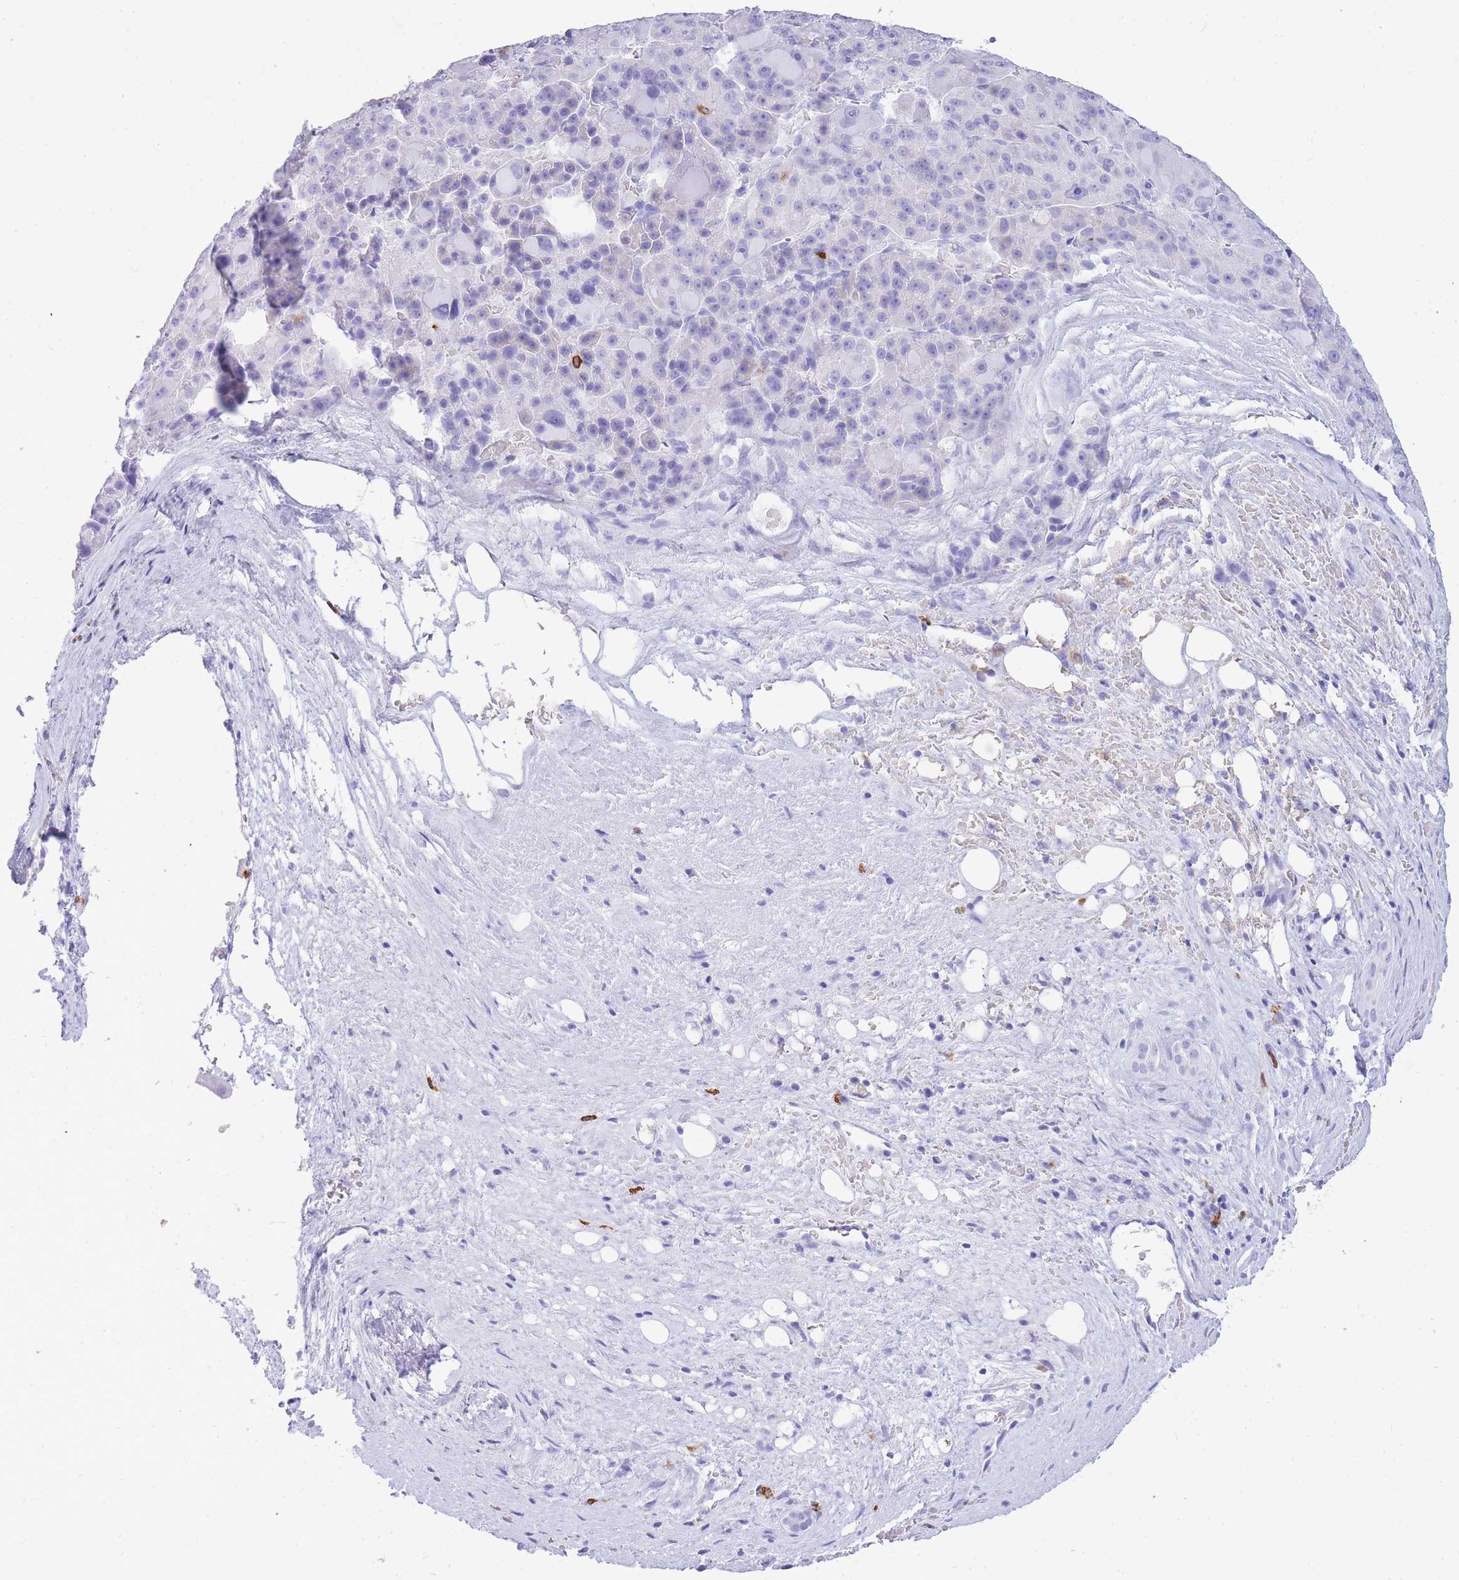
{"staining": {"intensity": "negative", "quantity": "none", "location": "none"}, "tissue": "liver cancer", "cell_type": "Tumor cells", "image_type": "cancer", "snomed": [{"axis": "morphology", "description": "Carcinoma, Hepatocellular, NOS"}, {"axis": "topography", "description": "Liver"}], "caption": "Histopathology image shows no protein staining in tumor cells of liver cancer tissue.", "gene": "HERC1", "patient": {"sex": "male", "age": 76}}